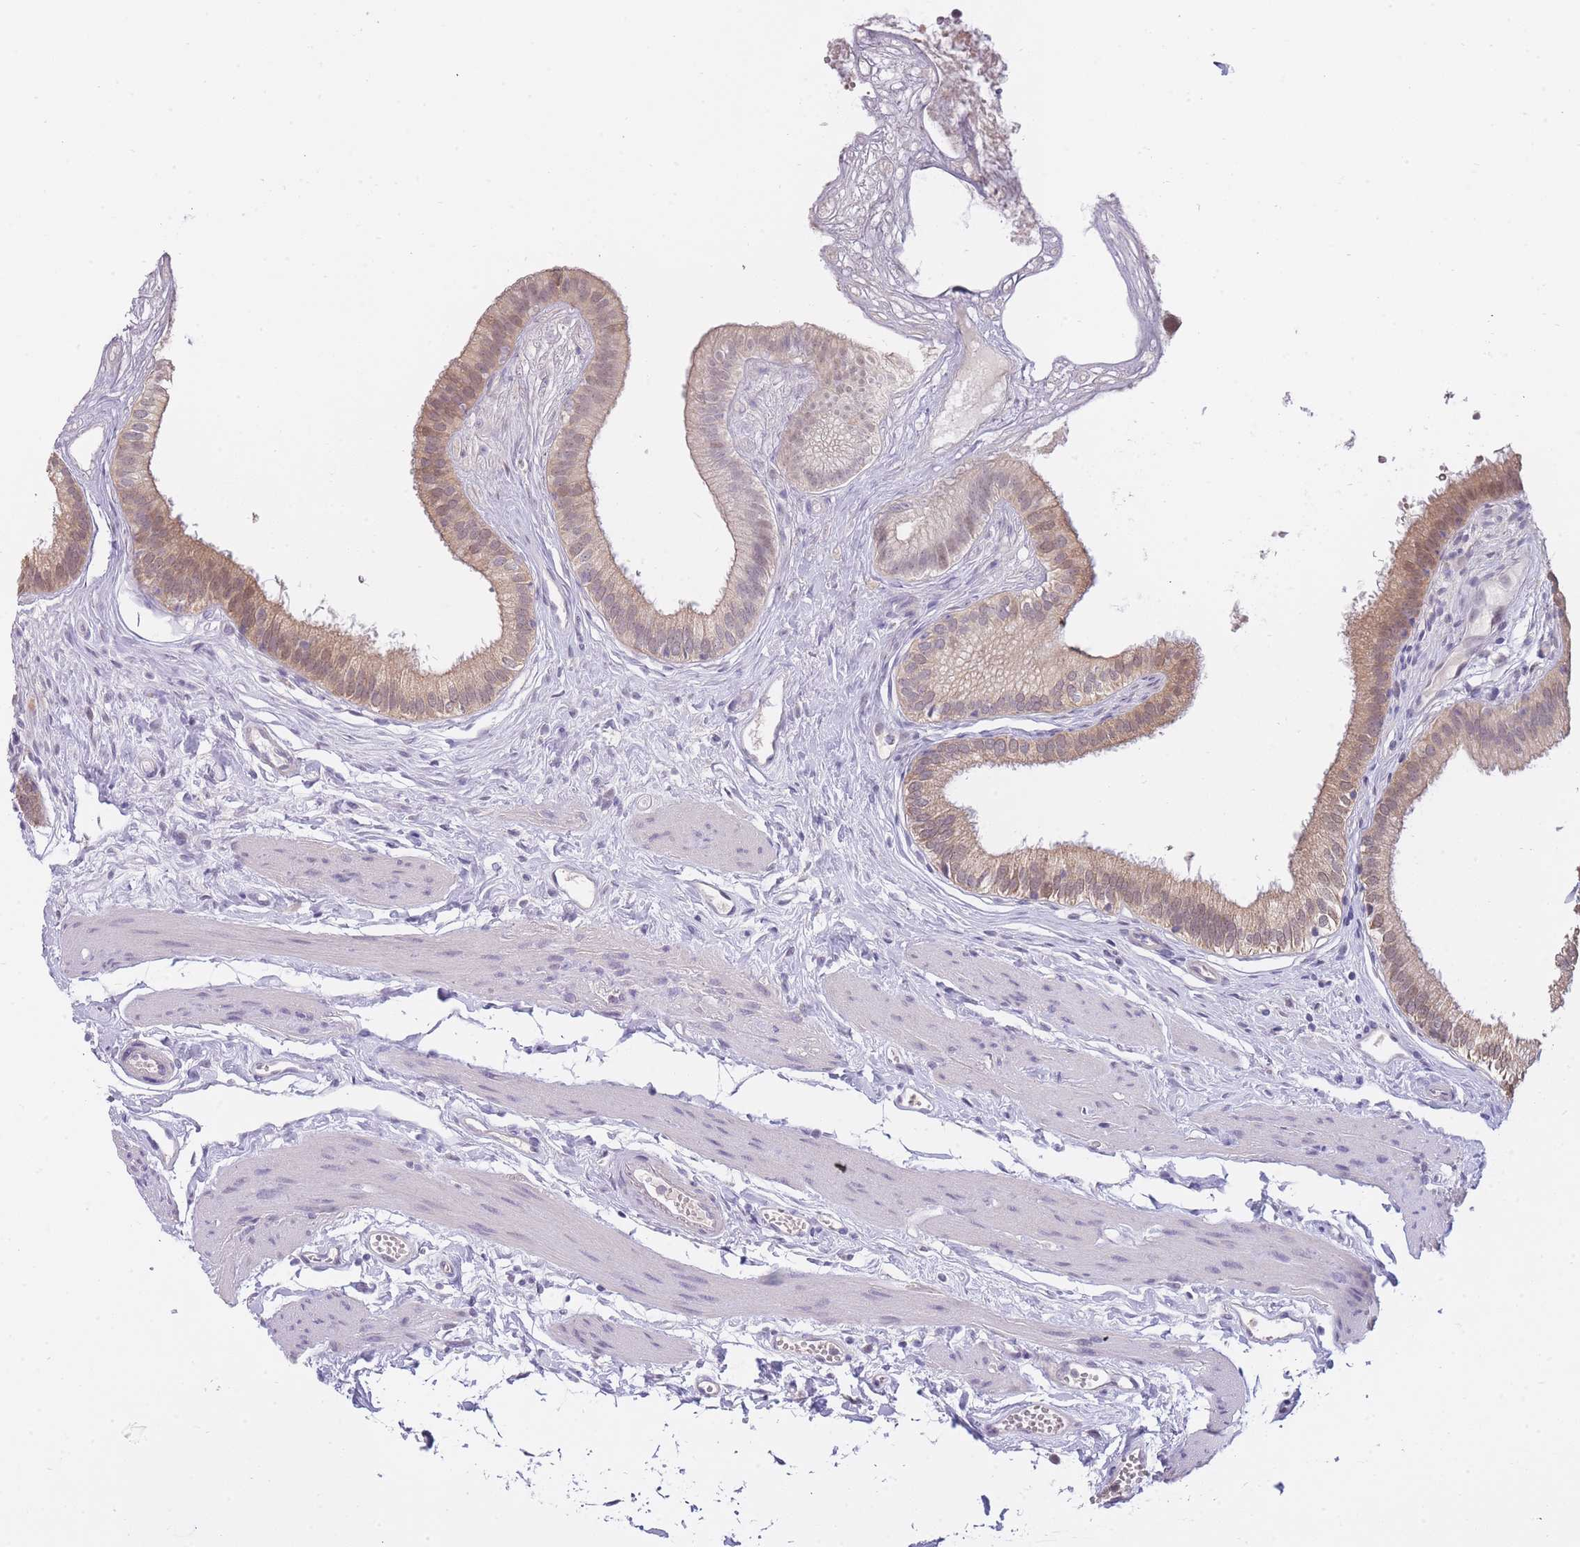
{"staining": {"intensity": "weak", "quantity": ">75%", "location": "cytoplasmic/membranous,nuclear"}, "tissue": "gallbladder", "cell_type": "Glandular cells", "image_type": "normal", "snomed": [{"axis": "morphology", "description": "Normal tissue, NOS"}, {"axis": "topography", "description": "Gallbladder"}], "caption": "An immunohistochemistry (IHC) histopathology image of normal tissue is shown. Protein staining in brown highlights weak cytoplasmic/membranous,nuclear positivity in gallbladder within glandular cells.", "gene": "GOLGA6L1", "patient": {"sex": "female", "age": 54}}